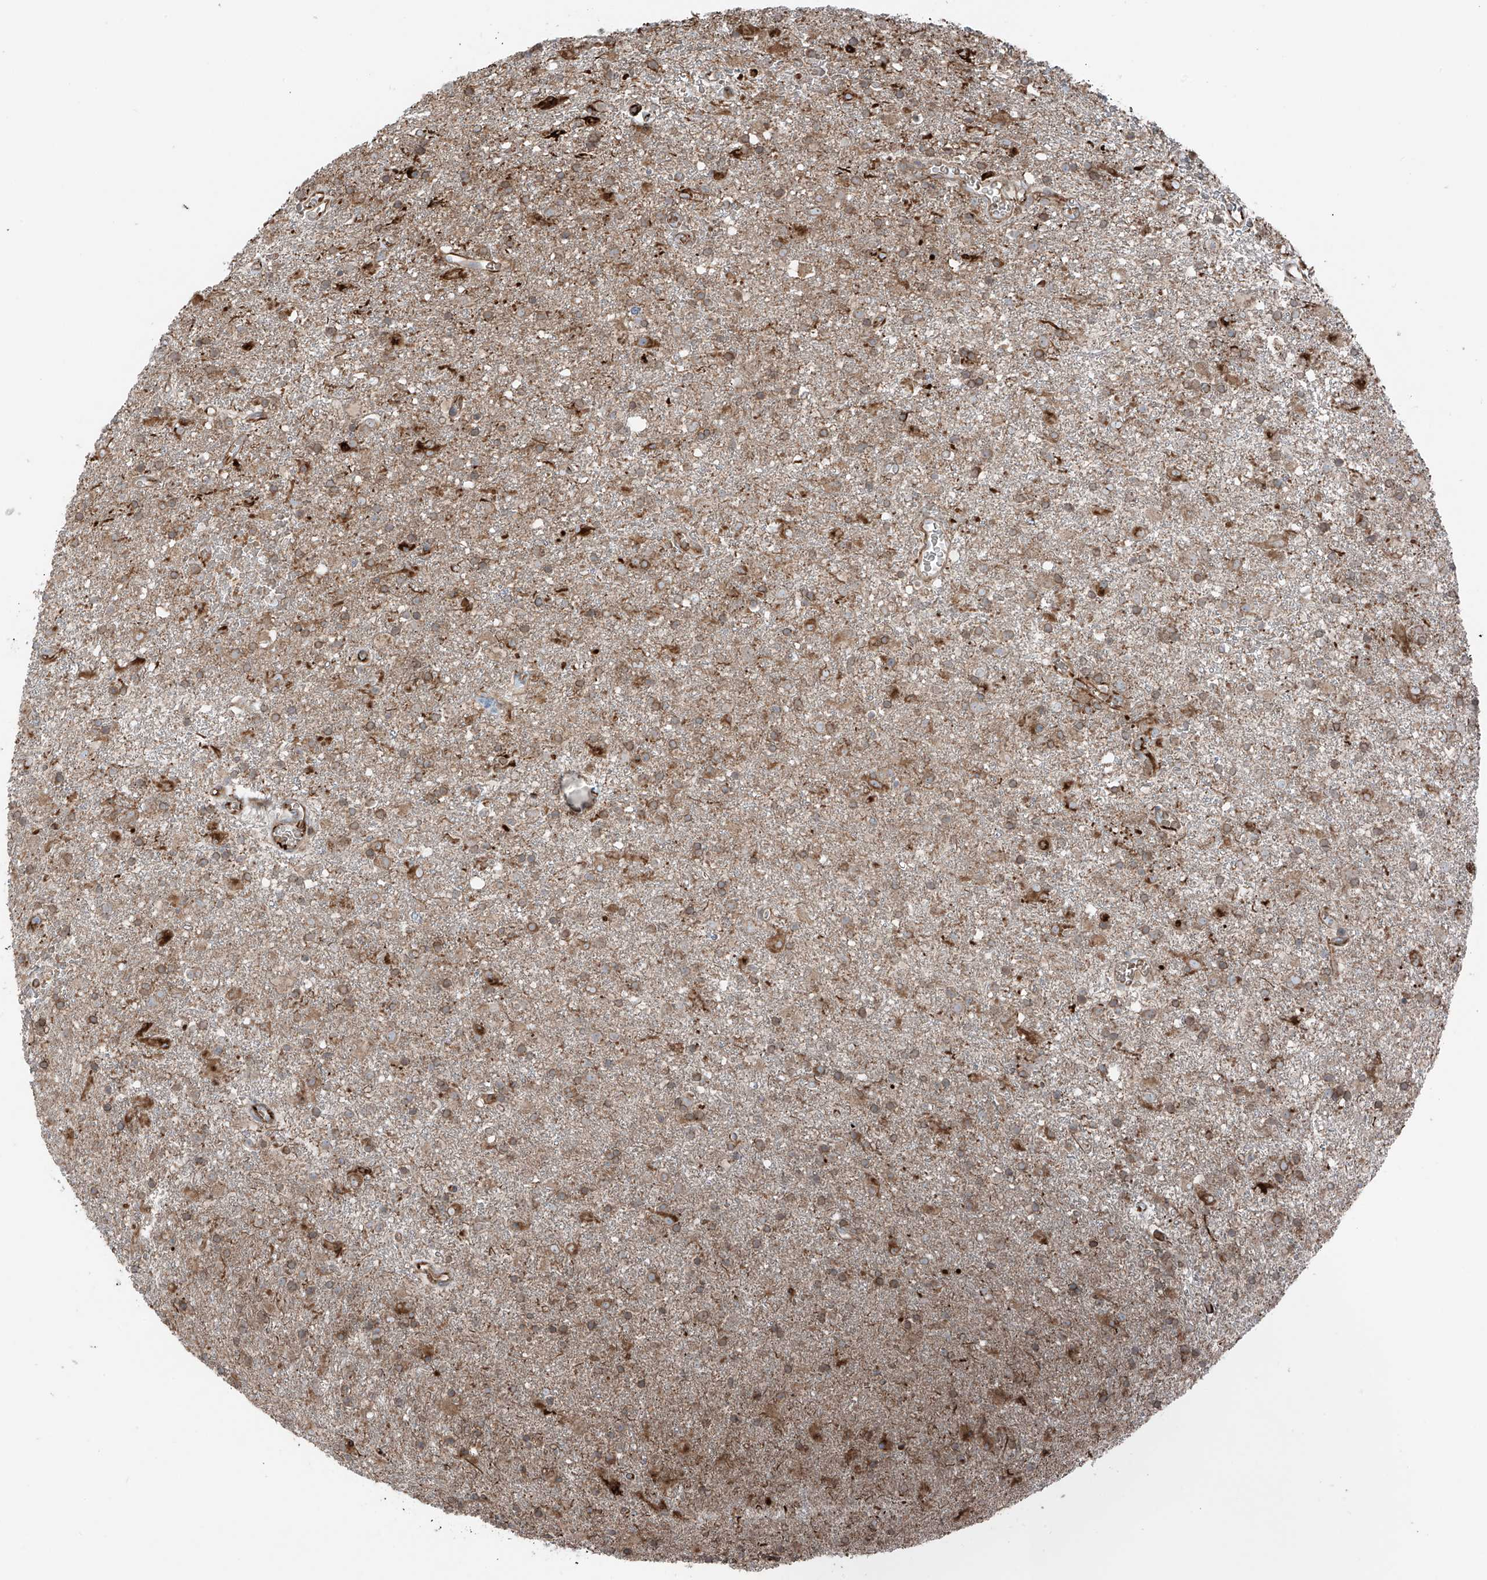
{"staining": {"intensity": "moderate", "quantity": ">75%", "location": "cytoplasmic/membranous"}, "tissue": "glioma", "cell_type": "Tumor cells", "image_type": "cancer", "snomed": [{"axis": "morphology", "description": "Glioma, malignant, Low grade"}, {"axis": "topography", "description": "Brain"}], "caption": "IHC photomicrograph of neoplastic tissue: malignant glioma (low-grade) stained using immunohistochemistry (IHC) shows medium levels of moderate protein expression localized specifically in the cytoplasmic/membranous of tumor cells, appearing as a cytoplasmic/membranous brown color.", "gene": "ERLEC1", "patient": {"sex": "male", "age": 65}}